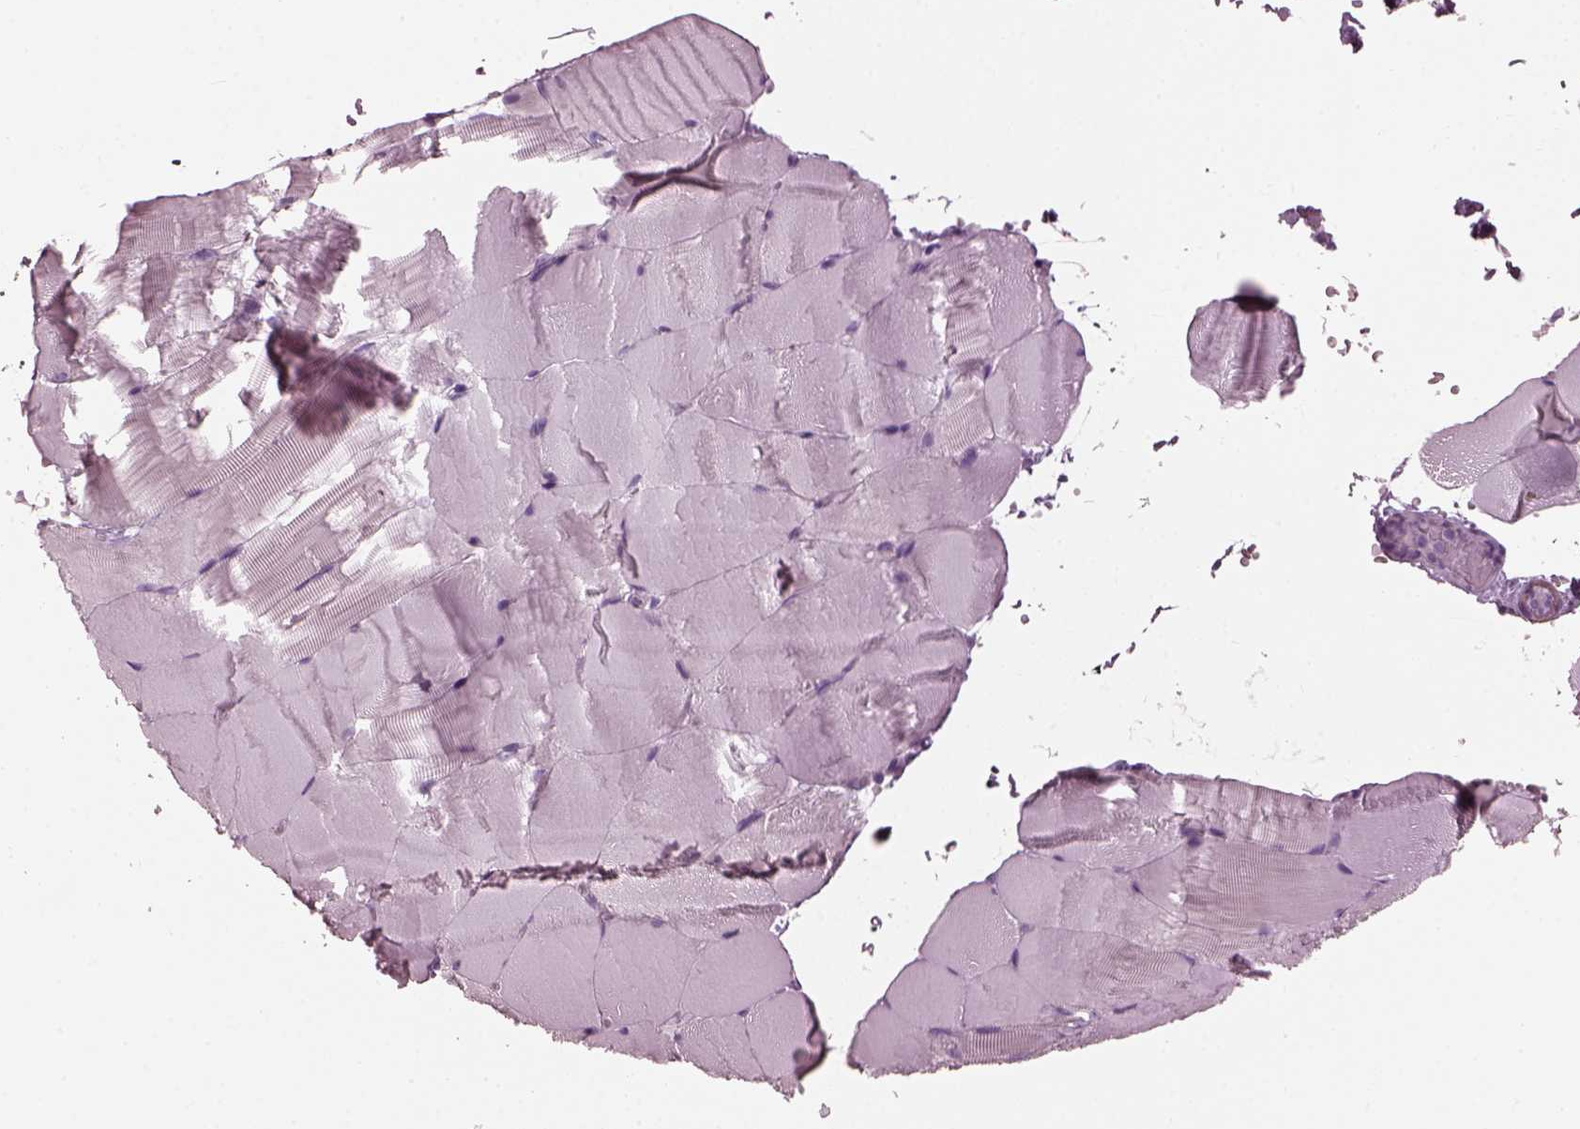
{"staining": {"intensity": "negative", "quantity": "none", "location": "none"}, "tissue": "skeletal muscle", "cell_type": "Myocytes", "image_type": "normal", "snomed": [{"axis": "morphology", "description": "Normal tissue, NOS"}, {"axis": "topography", "description": "Skeletal muscle"}], "caption": "The immunohistochemistry photomicrograph has no significant staining in myocytes of skeletal muscle.", "gene": "BFSP1", "patient": {"sex": "female", "age": 37}}